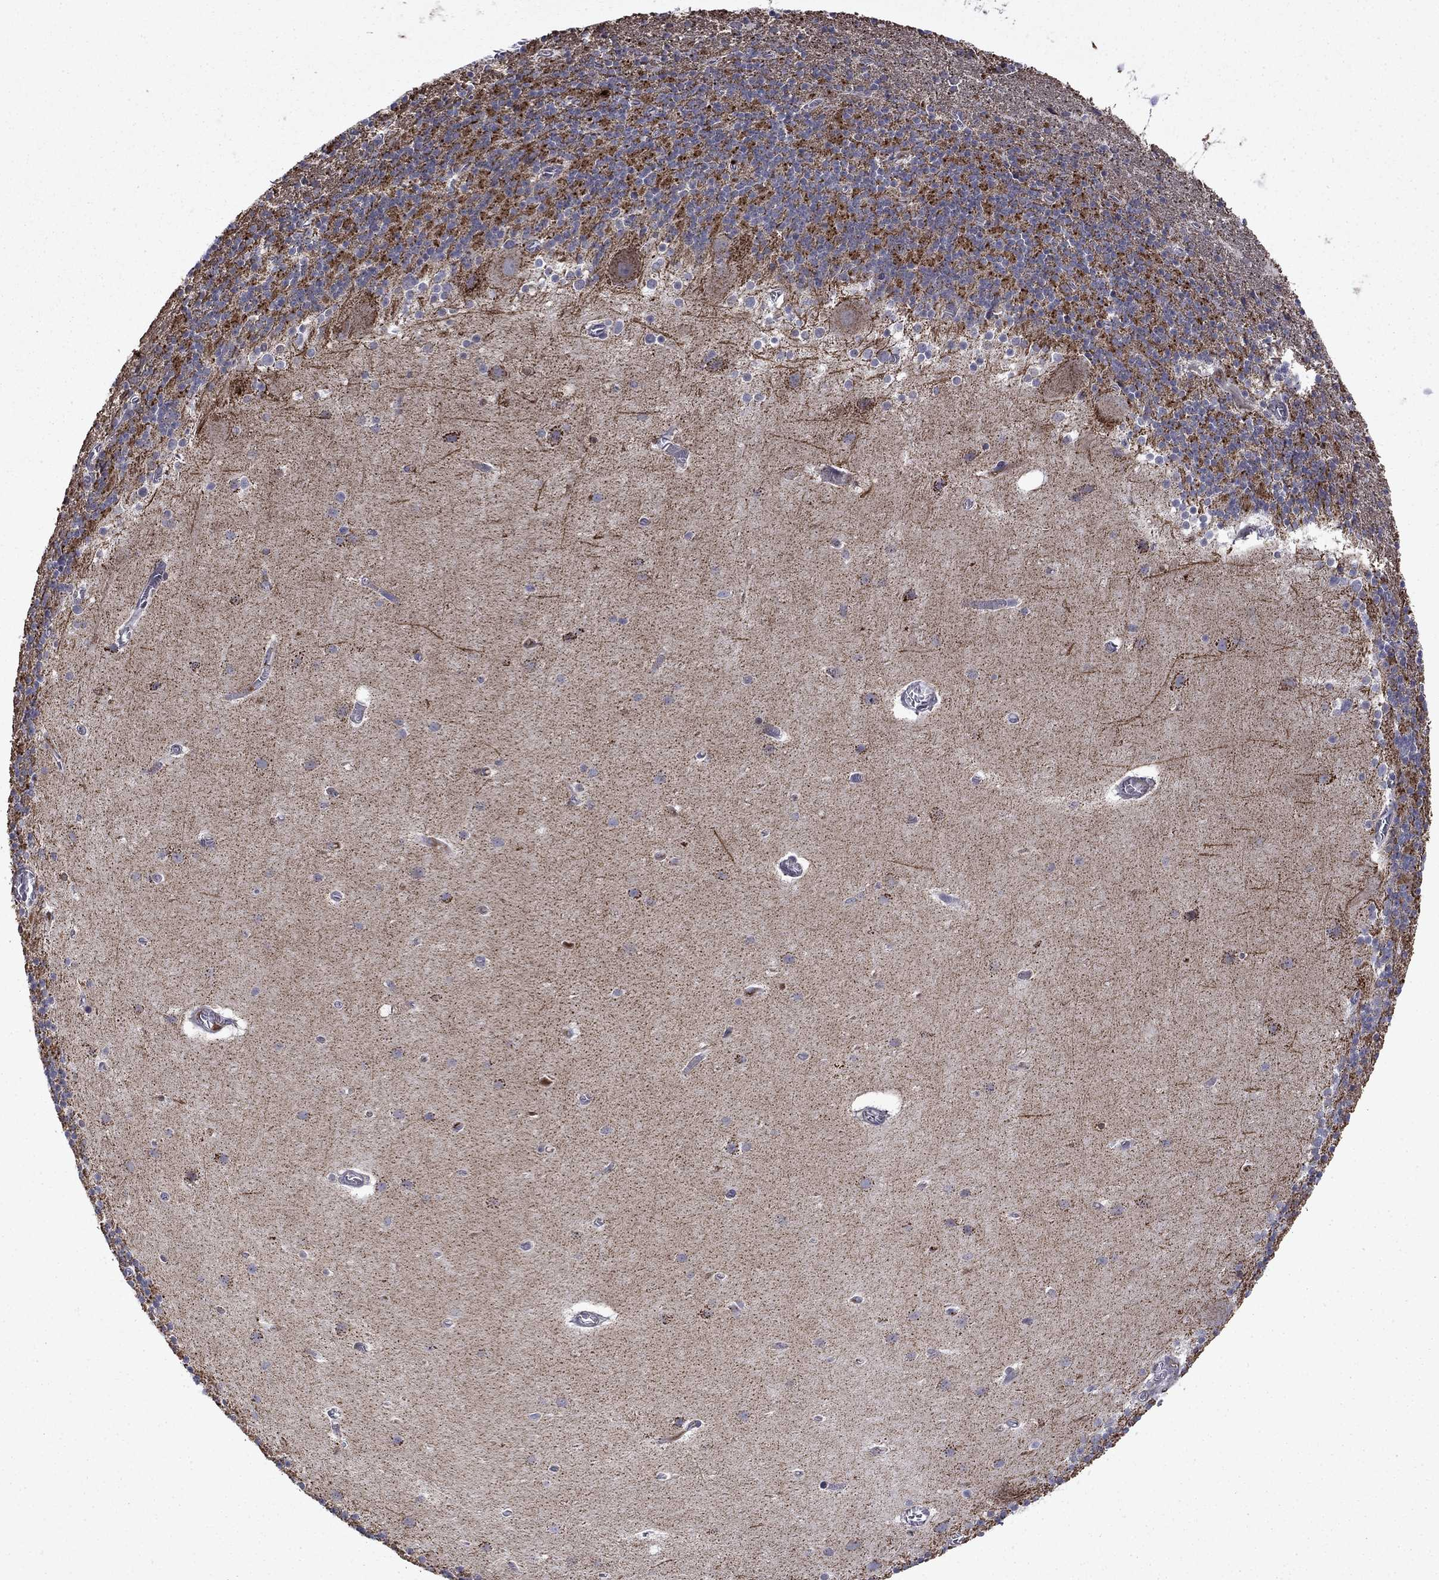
{"staining": {"intensity": "strong", "quantity": "<25%", "location": "cytoplasmic/membranous"}, "tissue": "cerebellum", "cell_type": "Cells in granular layer", "image_type": "normal", "snomed": [{"axis": "morphology", "description": "Normal tissue, NOS"}, {"axis": "topography", "description": "Cerebellum"}], "caption": "Immunohistochemical staining of unremarkable cerebellum demonstrates strong cytoplasmic/membranous protein positivity in about <25% of cells in granular layer.", "gene": "DOP1B", "patient": {"sex": "male", "age": 70}}